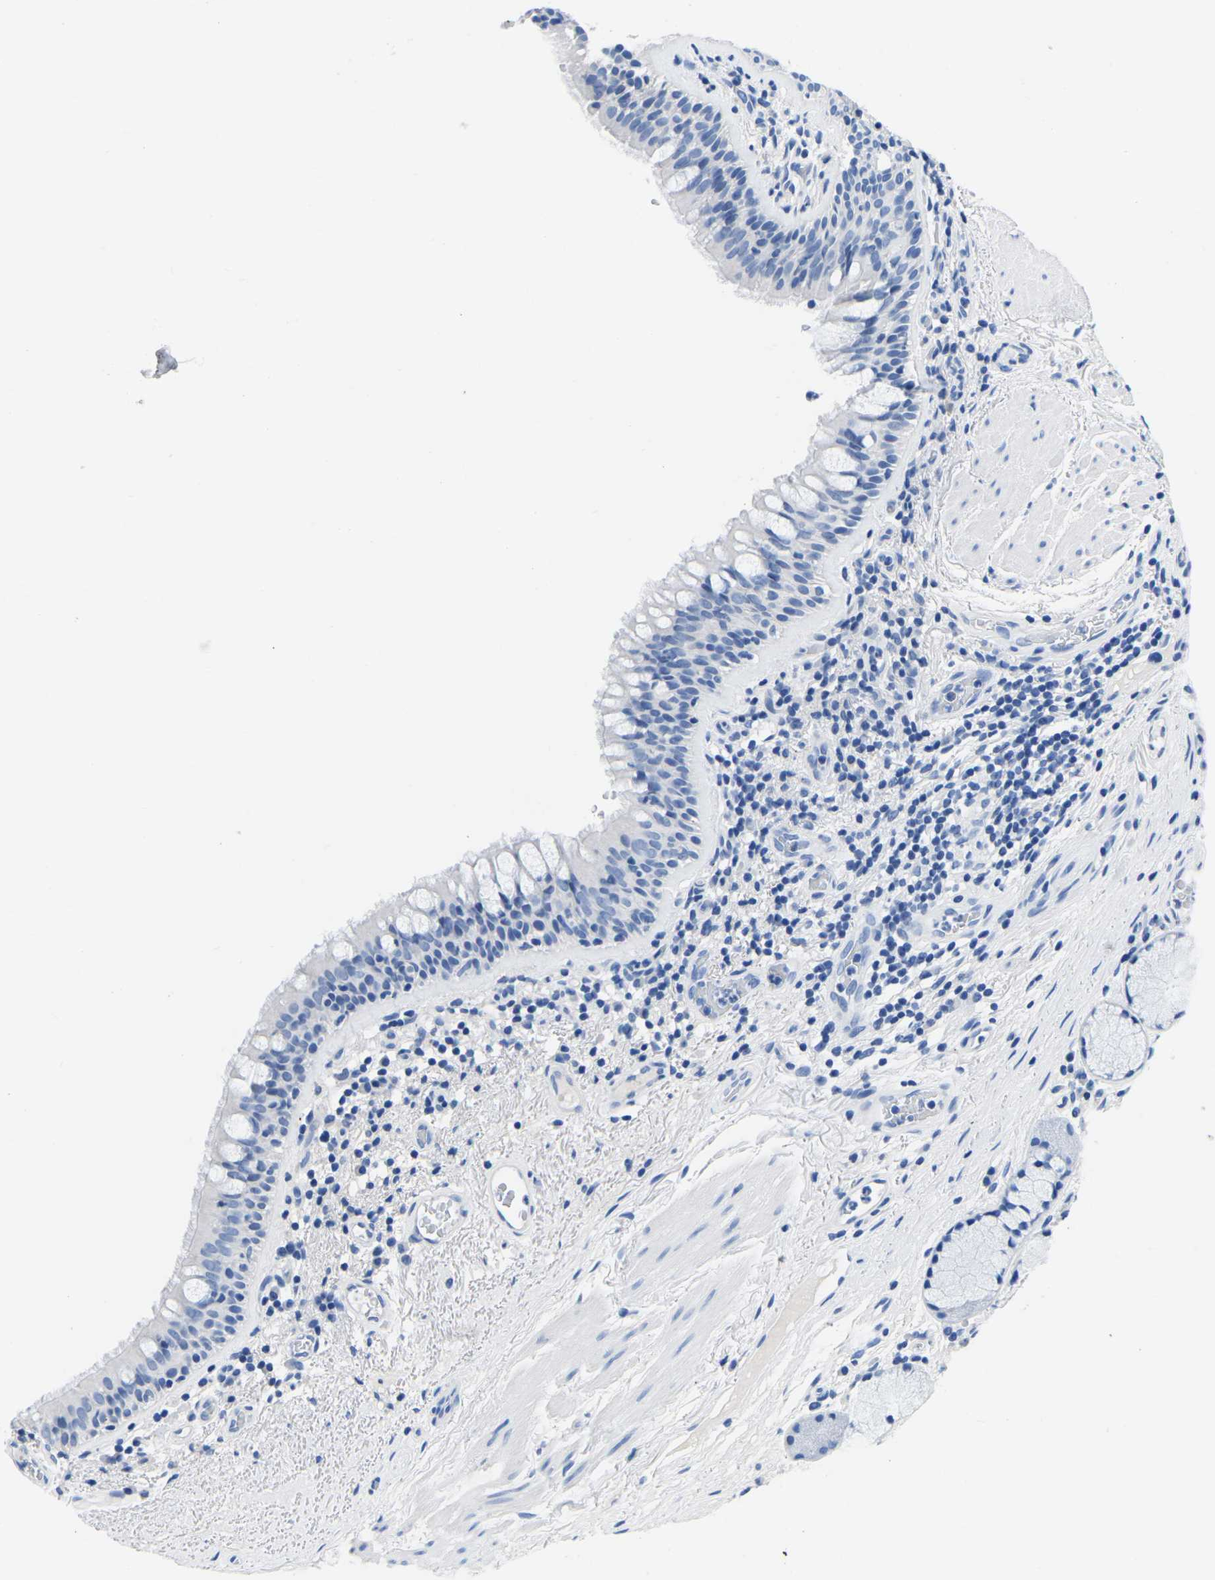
{"staining": {"intensity": "negative", "quantity": "none", "location": "none"}, "tissue": "bronchus", "cell_type": "Respiratory epithelial cells", "image_type": "normal", "snomed": [{"axis": "morphology", "description": "Normal tissue, NOS"}, {"axis": "morphology", "description": "Inflammation, NOS"}, {"axis": "topography", "description": "Cartilage tissue"}, {"axis": "topography", "description": "Bronchus"}], "caption": "This histopathology image is of normal bronchus stained with immunohistochemistry to label a protein in brown with the nuclei are counter-stained blue. There is no expression in respiratory epithelial cells.", "gene": "CYP1A2", "patient": {"sex": "male", "age": 77}}